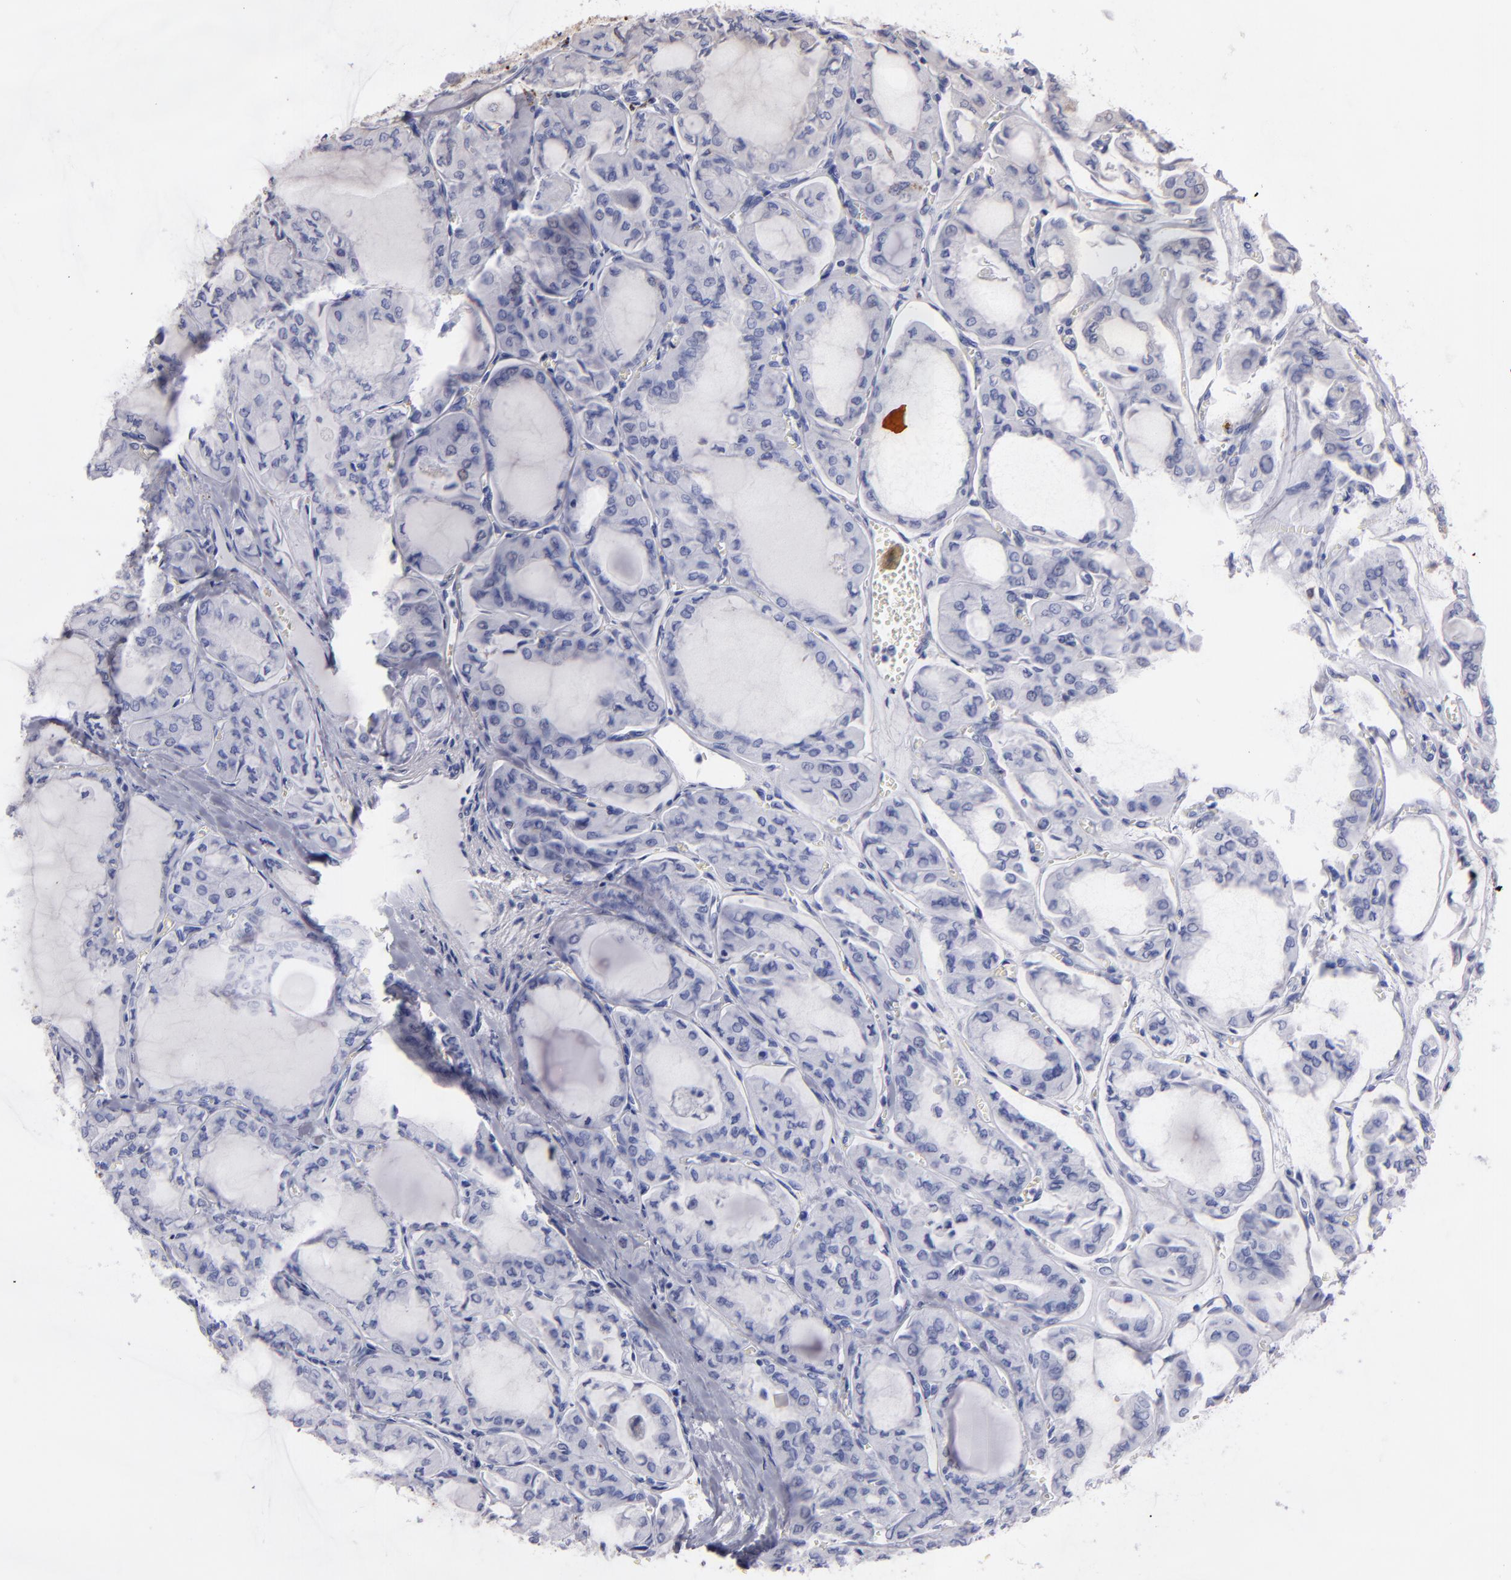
{"staining": {"intensity": "negative", "quantity": "none", "location": "none"}, "tissue": "thyroid cancer", "cell_type": "Tumor cells", "image_type": "cancer", "snomed": [{"axis": "morphology", "description": "Papillary adenocarcinoma, NOS"}, {"axis": "topography", "description": "Thyroid gland"}], "caption": "Protein analysis of papillary adenocarcinoma (thyroid) displays no significant expression in tumor cells. Brightfield microscopy of immunohistochemistry stained with DAB (brown) and hematoxylin (blue), captured at high magnification.", "gene": "TRAF1", "patient": {"sex": "male", "age": 20}}